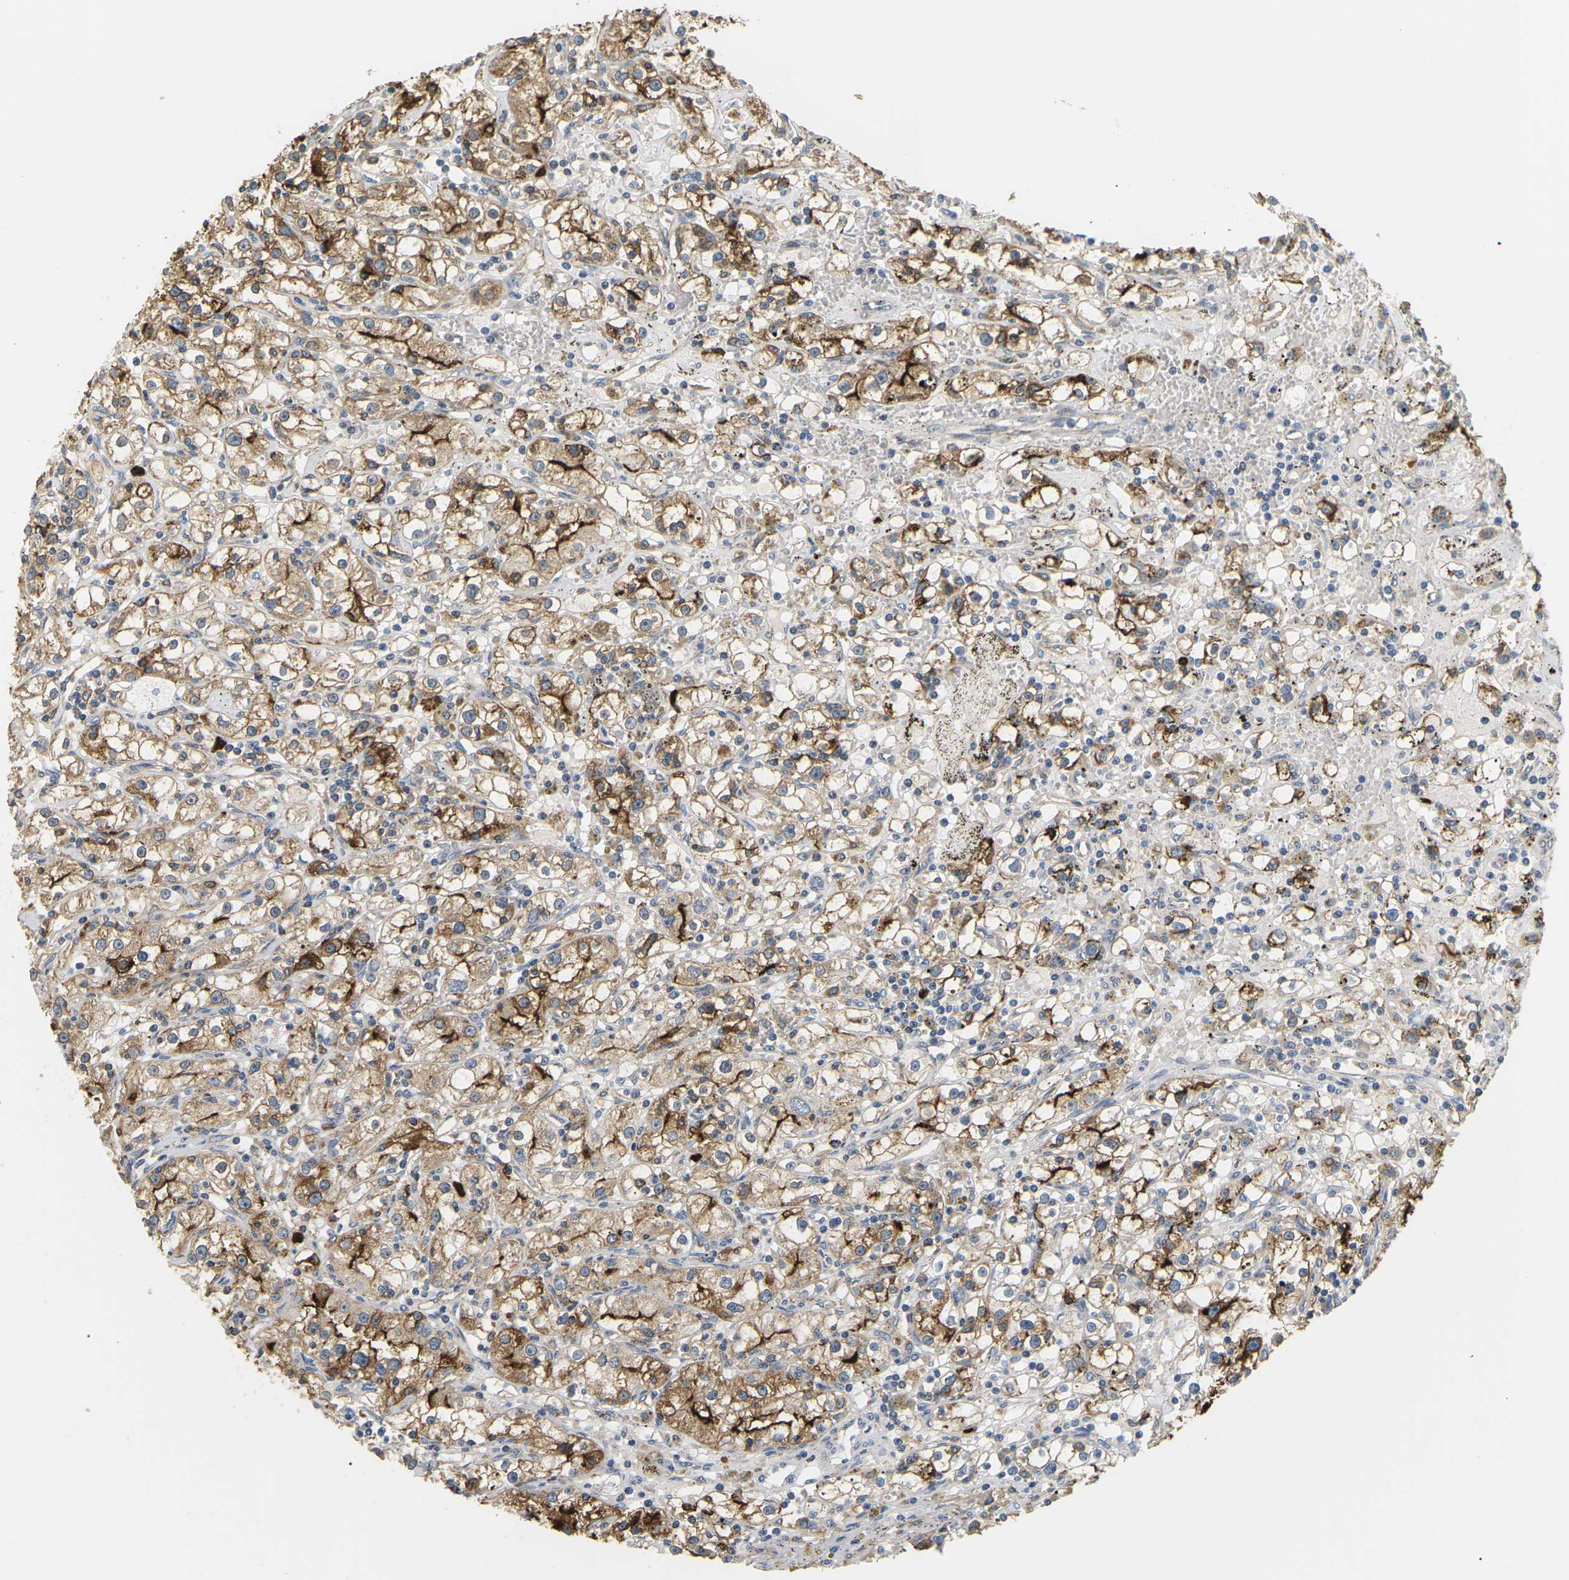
{"staining": {"intensity": "moderate", "quantity": "25%-75%", "location": "cytoplasmic/membranous"}, "tissue": "renal cancer", "cell_type": "Tumor cells", "image_type": "cancer", "snomed": [{"axis": "morphology", "description": "Adenocarcinoma, NOS"}, {"axis": "topography", "description": "Kidney"}], "caption": "Moderate cytoplasmic/membranous protein staining is present in approximately 25%-75% of tumor cells in renal adenocarcinoma.", "gene": "ADM", "patient": {"sex": "male", "age": 56}}